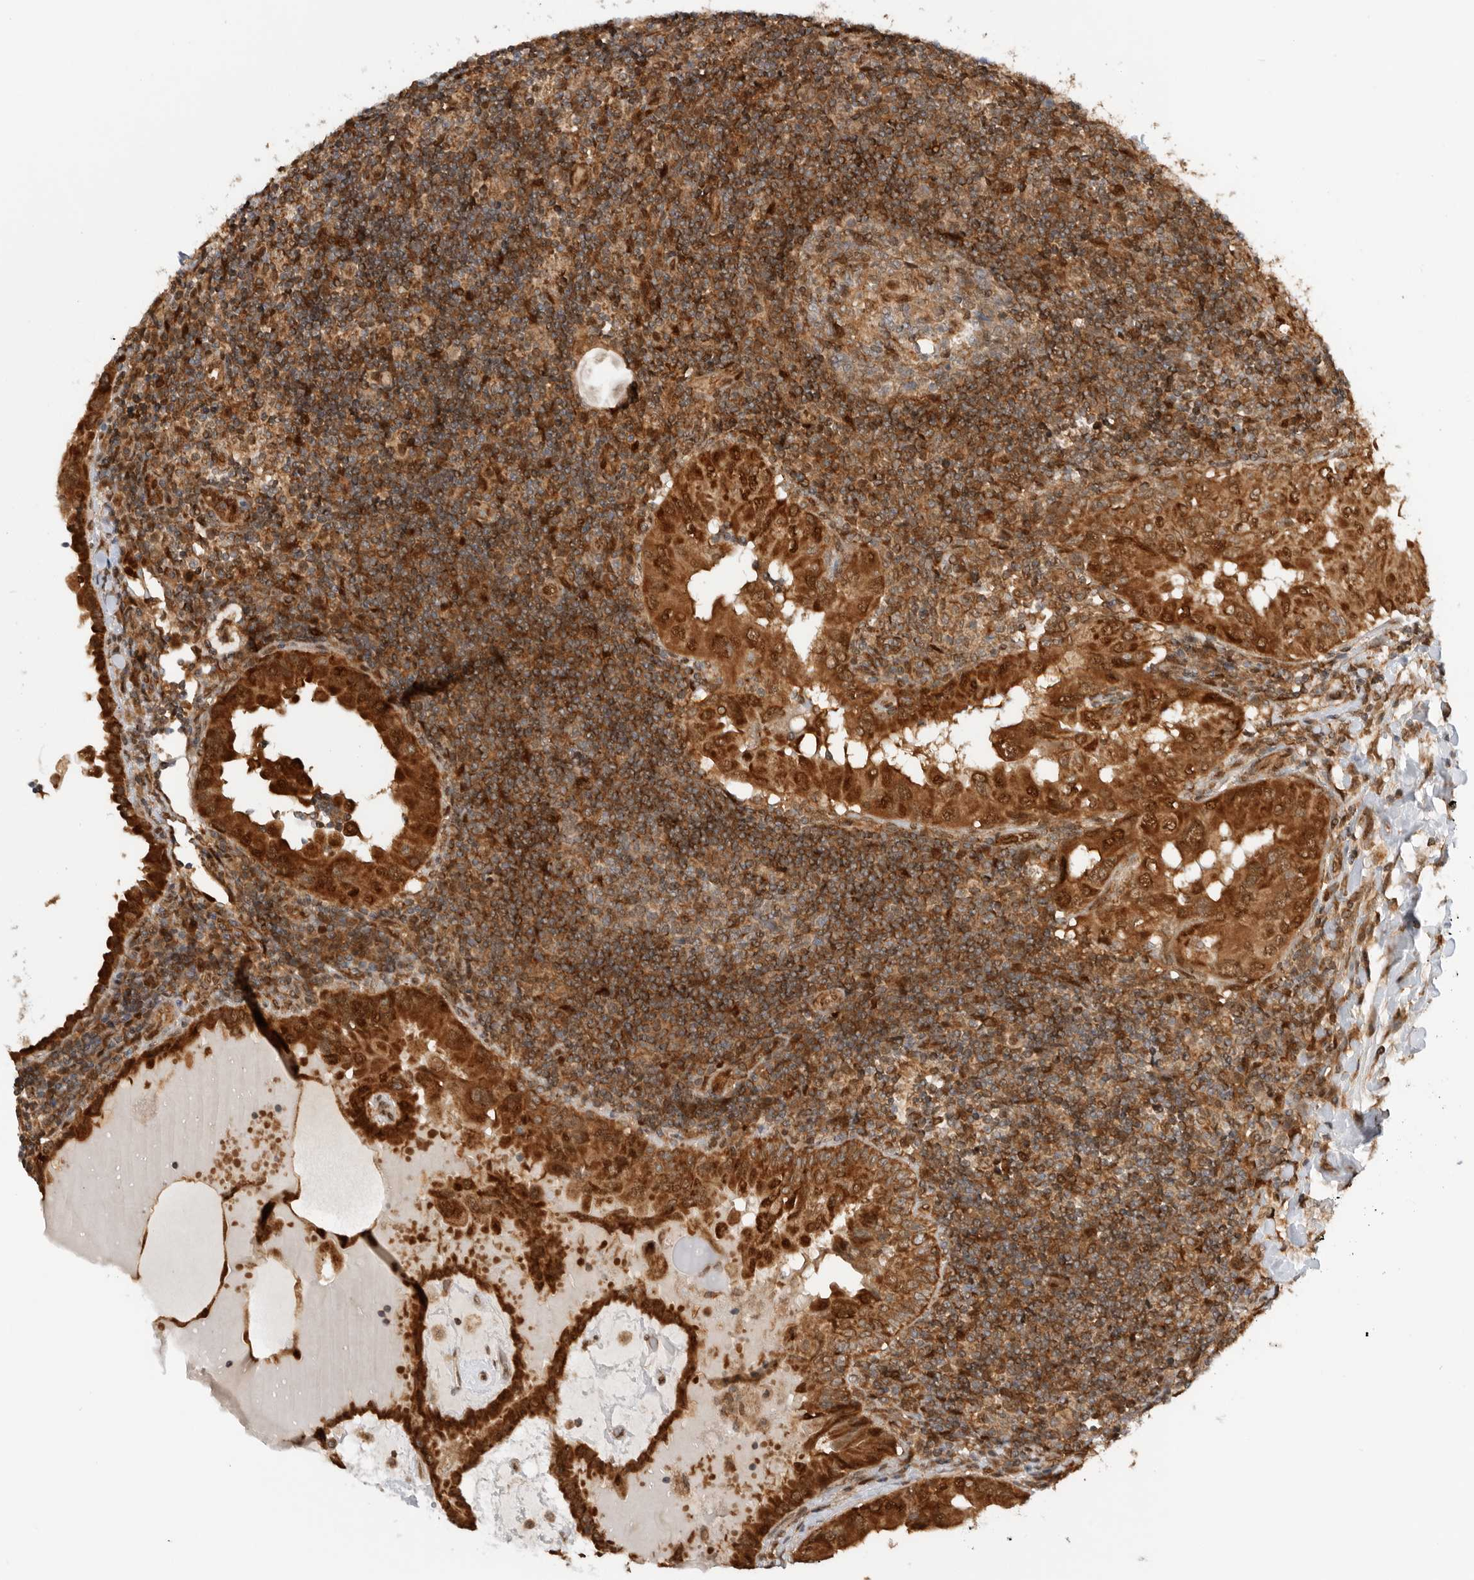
{"staining": {"intensity": "strong", "quantity": ">75%", "location": "cytoplasmic/membranous,nuclear"}, "tissue": "thyroid cancer", "cell_type": "Tumor cells", "image_type": "cancer", "snomed": [{"axis": "morphology", "description": "Papillary adenocarcinoma, NOS"}, {"axis": "topography", "description": "Thyroid gland"}], "caption": "High-magnification brightfield microscopy of papillary adenocarcinoma (thyroid) stained with DAB (3,3'-diaminobenzidine) (brown) and counterstained with hematoxylin (blue). tumor cells exhibit strong cytoplasmic/membranous and nuclear positivity is seen in about>75% of cells.", "gene": "DCAF8", "patient": {"sex": "male", "age": 33}}